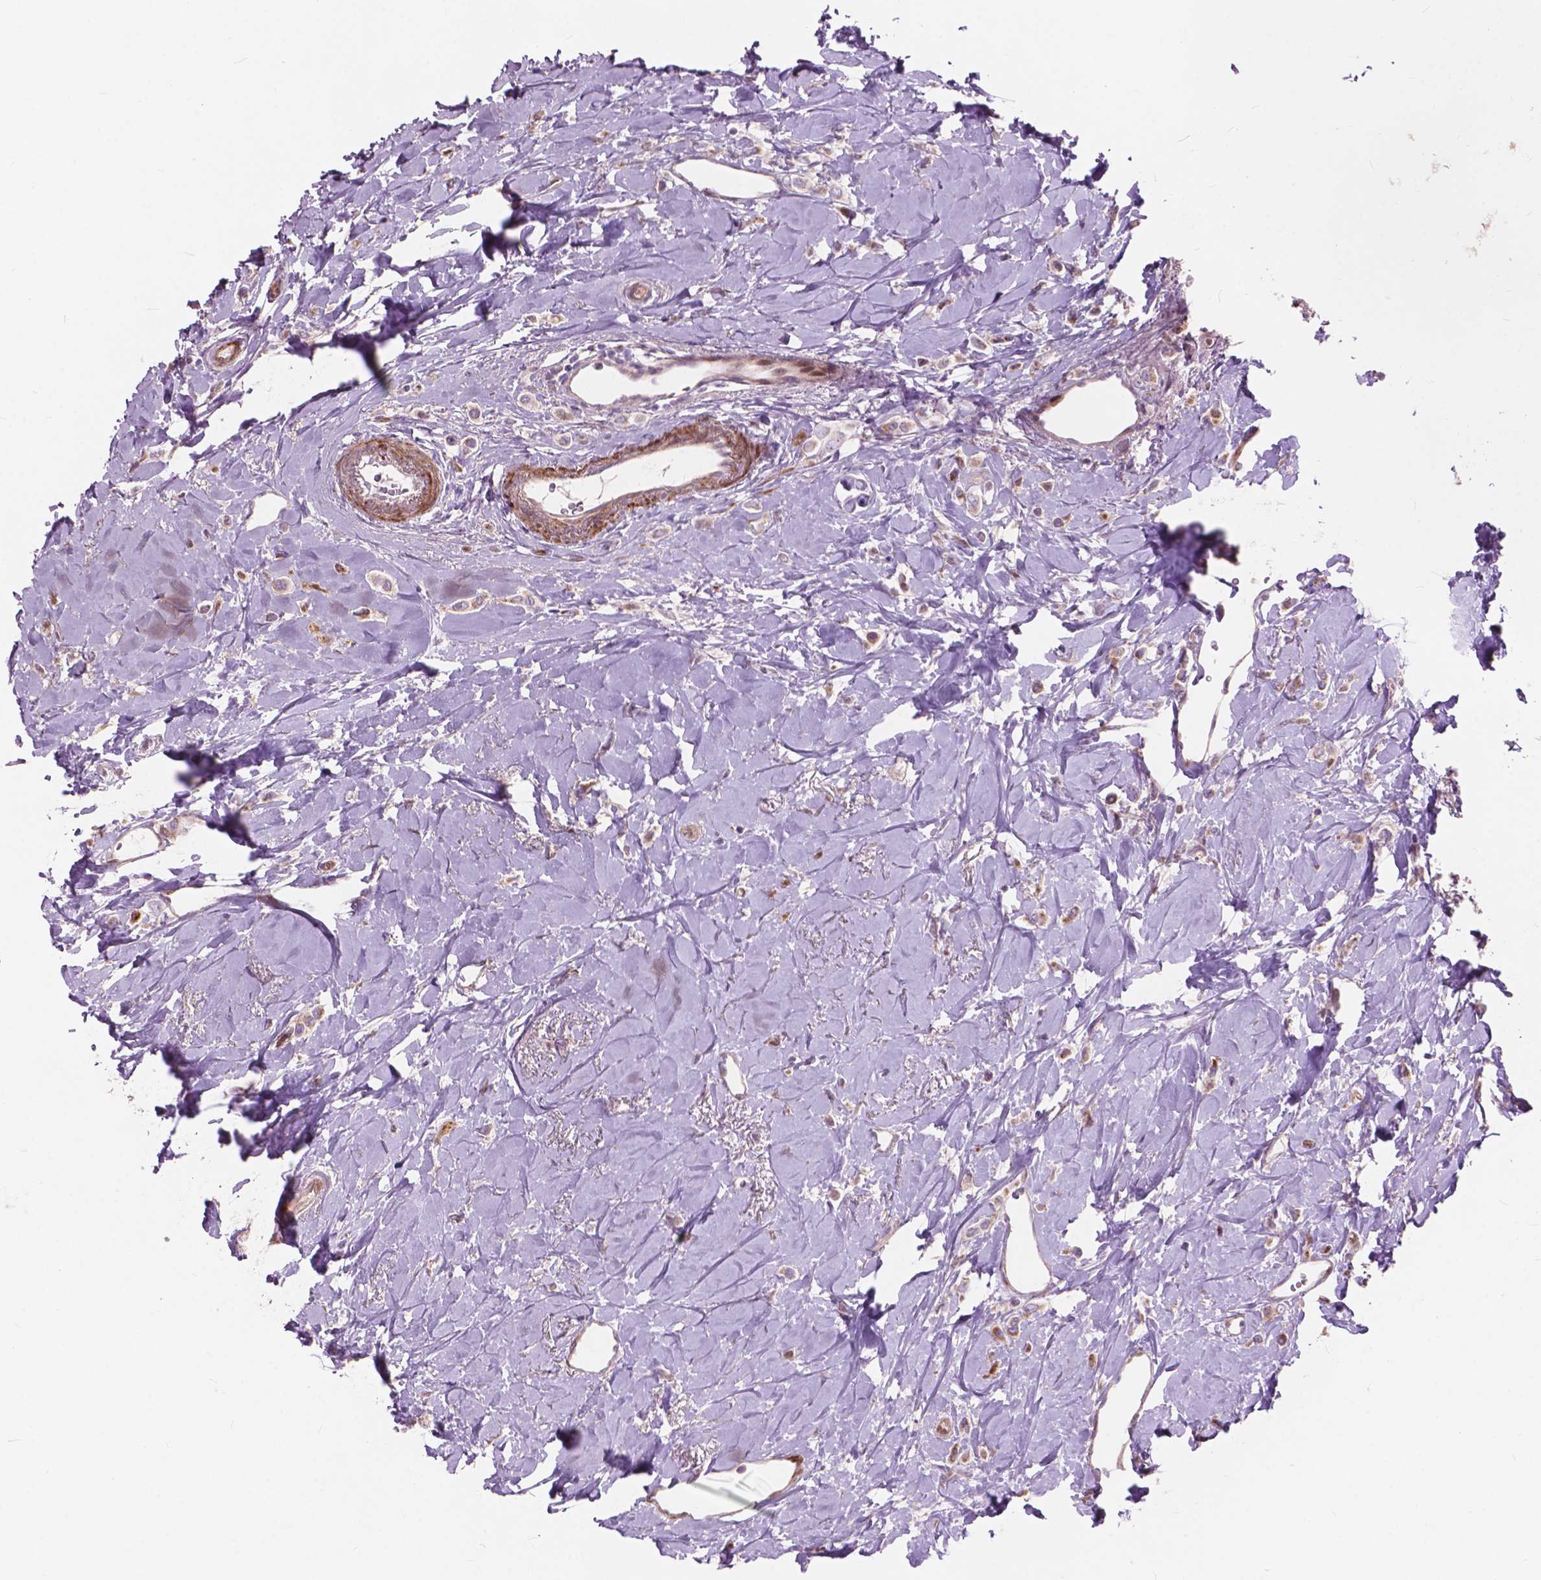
{"staining": {"intensity": "weak", "quantity": "25%-75%", "location": "cytoplasmic/membranous"}, "tissue": "breast cancer", "cell_type": "Tumor cells", "image_type": "cancer", "snomed": [{"axis": "morphology", "description": "Lobular carcinoma"}, {"axis": "topography", "description": "Breast"}], "caption": "Brown immunohistochemical staining in human breast cancer exhibits weak cytoplasmic/membranous staining in about 25%-75% of tumor cells. (DAB = brown stain, brightfield microscopy at high magnification).", "gene": "MORN1", "patient": {"sex": "female", "age": 66}}